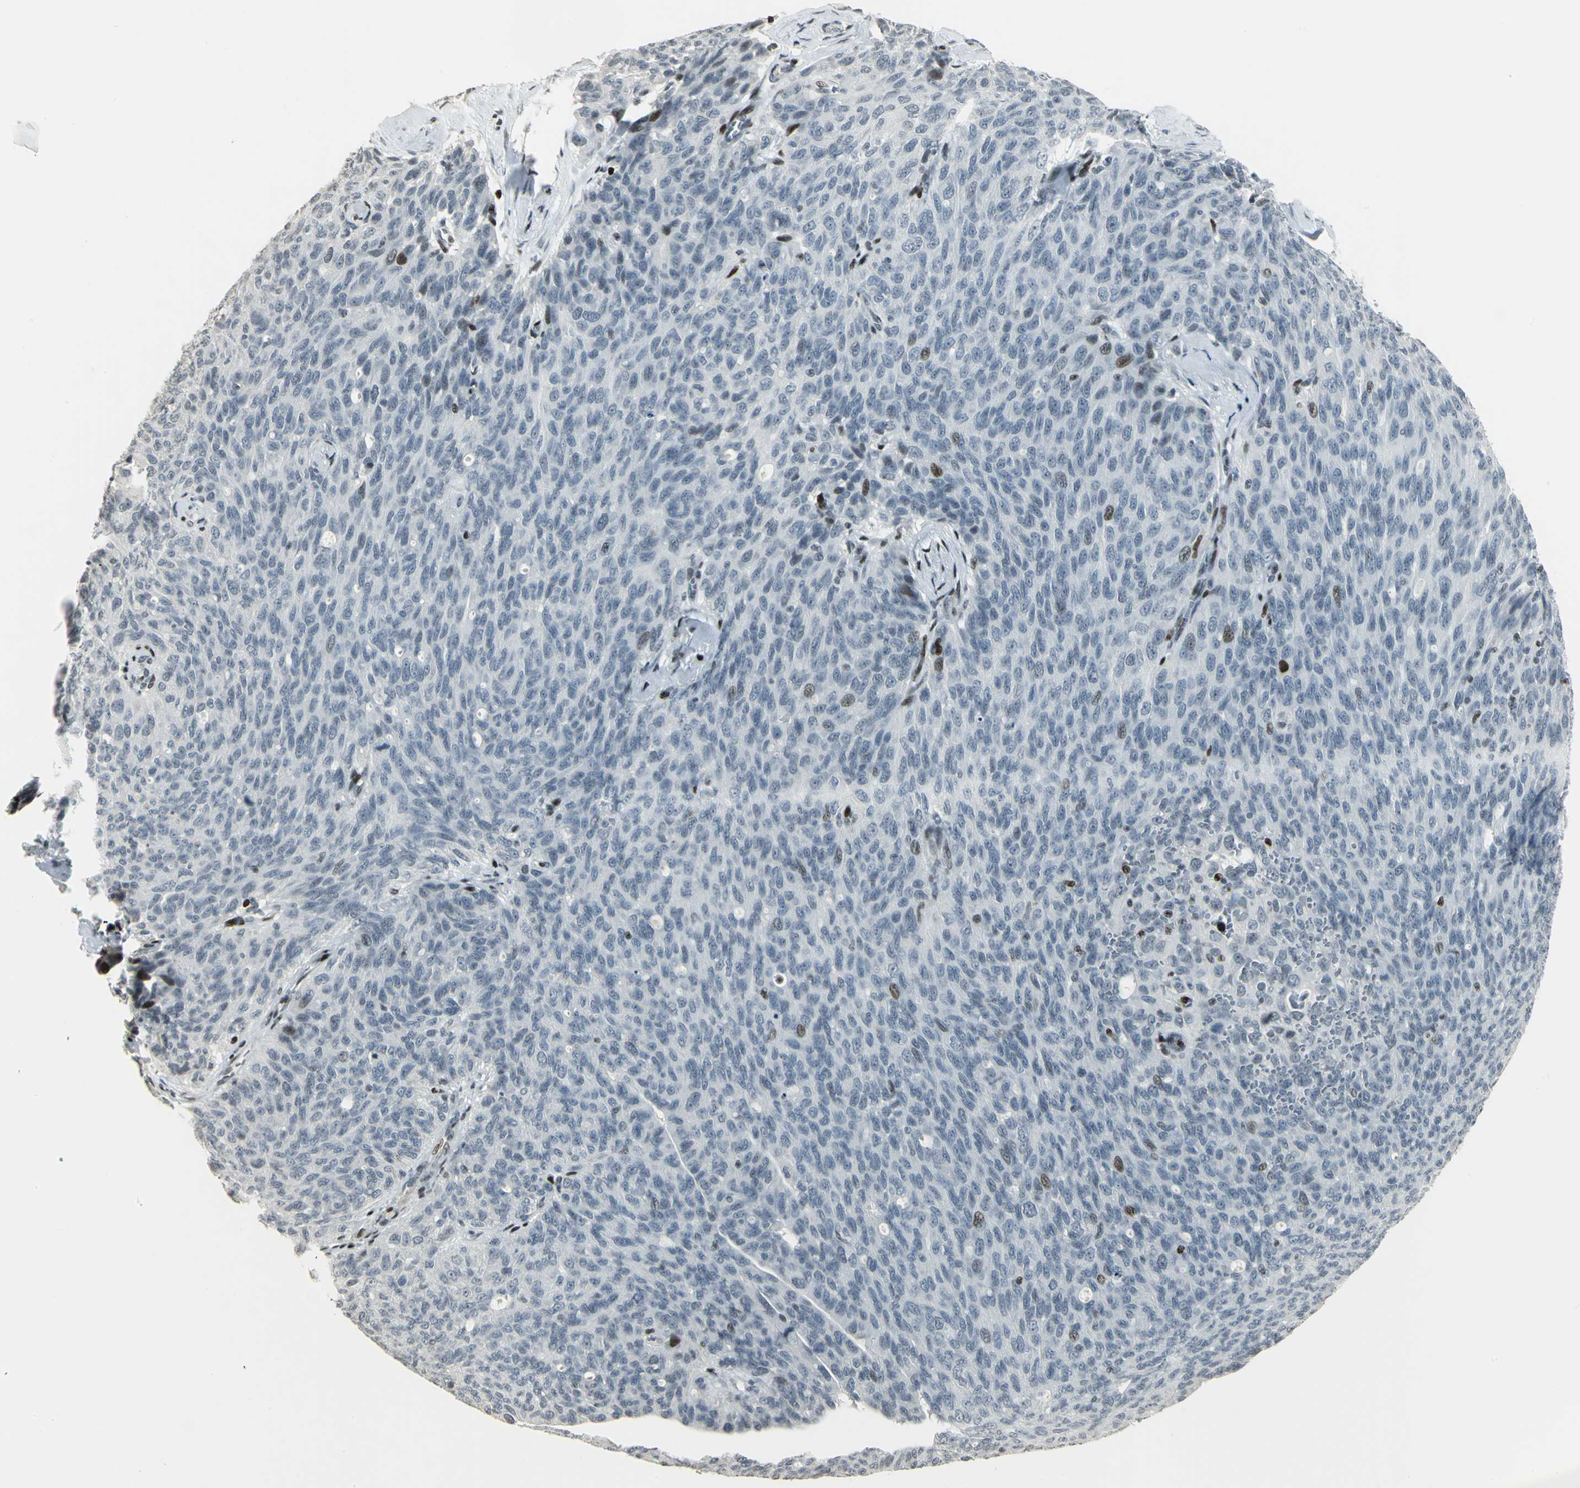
{"staining": {"intensity": "weak", "quantity": "<25%", "location": "nuclear"}, "tissue": "ovarian cancer", "cell_type": "Tumor cells", "image_type": "cancer", "snomed": [{"axis": "morphology", "description": "Carcinoma, endometroid"}, {"axis": "topography", "description": "Ovary"}], "caption": "IHC histopathology image of human endometroid carcinoma (ovarian) stained for a protein (brown), which displays no positivity in tumor cells. The staining was performed using DAB to visualize the protein expression in brown, while the nuclei were stained in blue with hematoxylin (Magnification: 20x).", "gene": "KDM1A", "patient": {"sex": "female", "age": 60}}